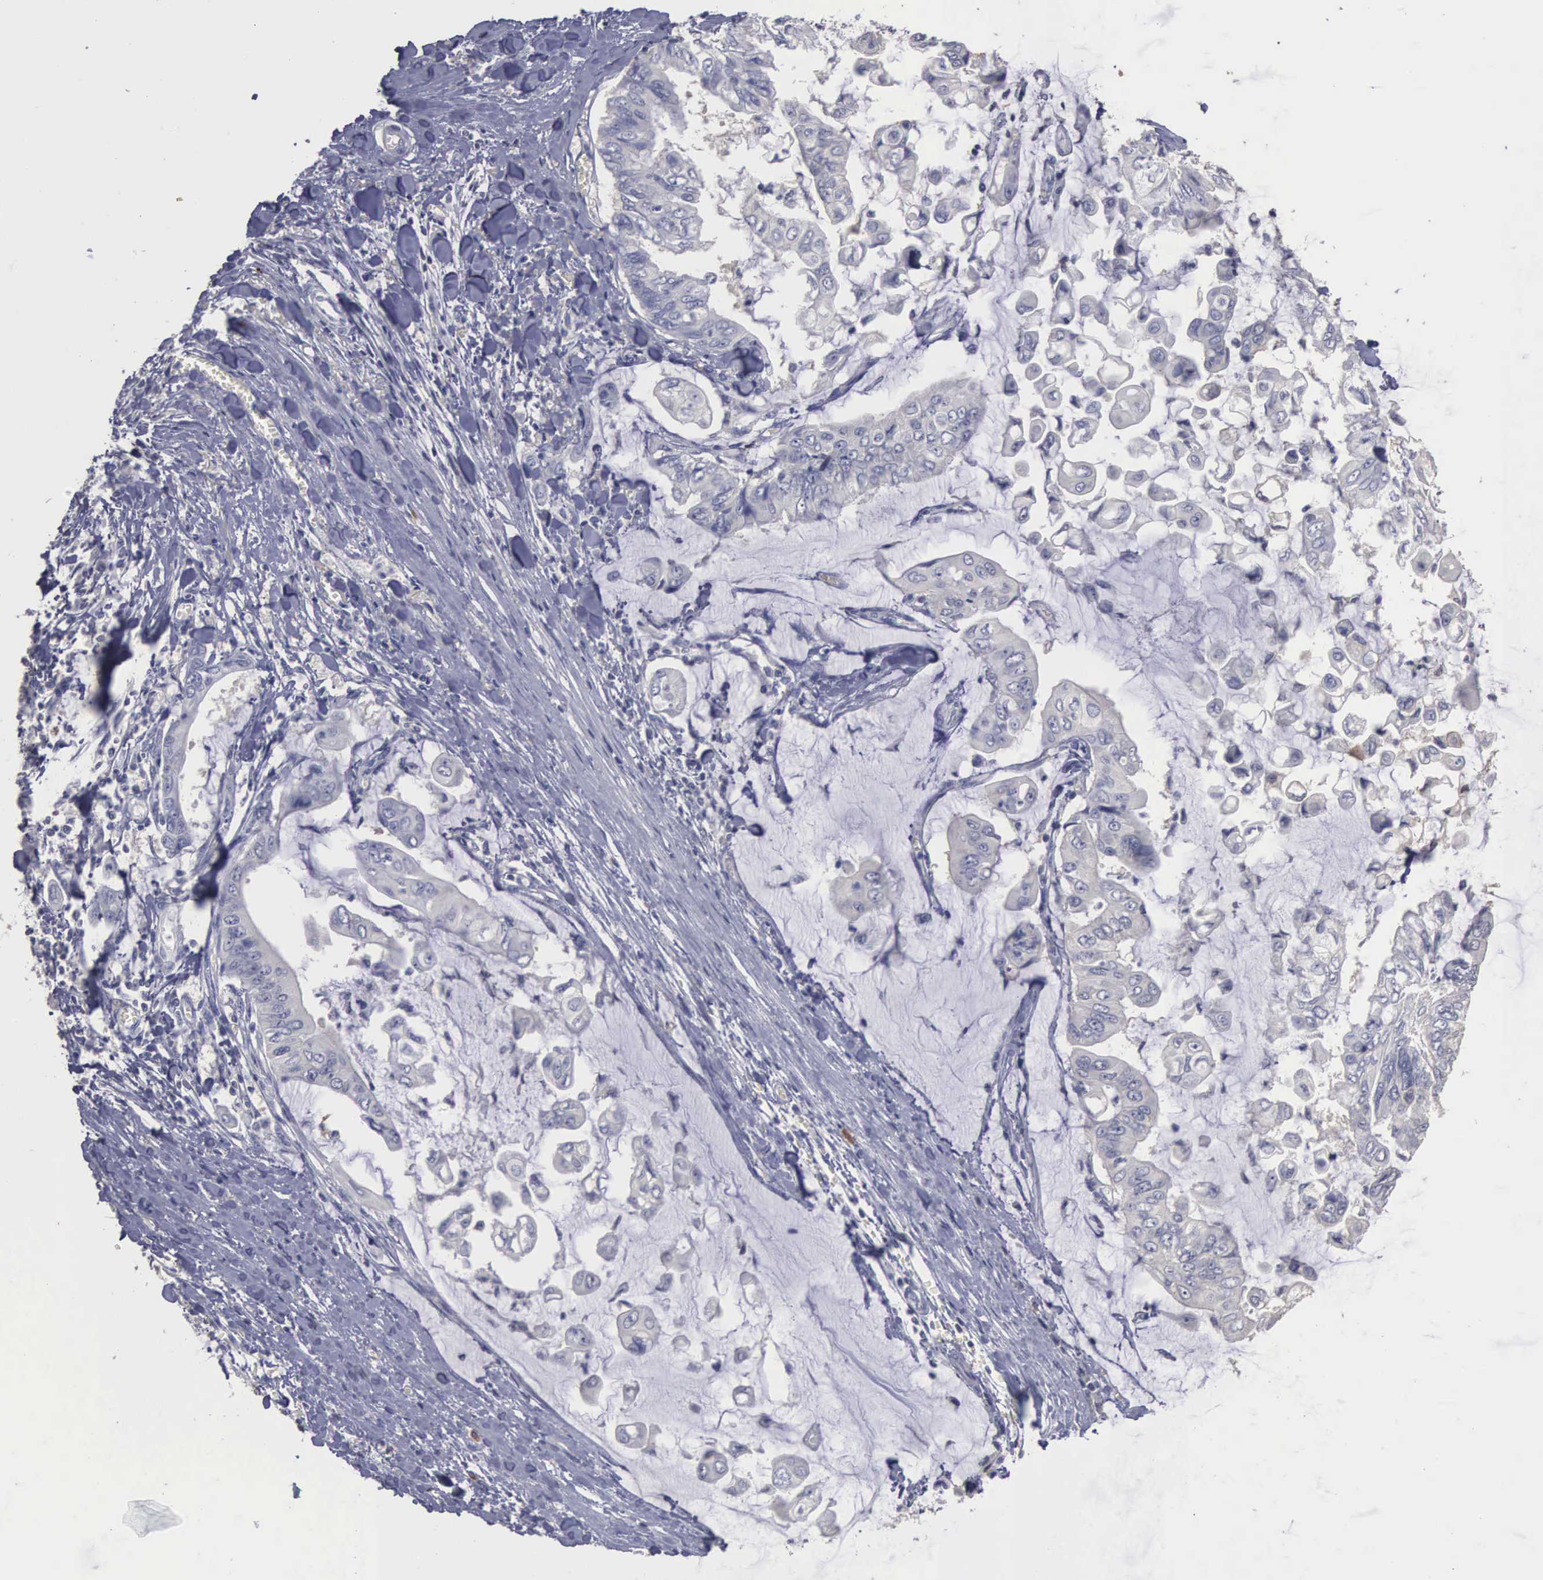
{"staining": {"intensity": "negative", "quantity": "none", "location": "none"}, "tissue": "stomach cancer", "cell_type": "Tumor cells", "image_type": "cancer", "snomed": [{"axis": "morphology", "description": "Adenocarcinoma, NOS"}, {"axis": "topography", "description": "Stomach, upper"}], "caption": "High power microscopy histopathology image of an immunohistochemistry (IHC) photomicrograph of stomach cancer, revealing no significant positivity in tumor cells. The staining is performed using DAB (3,3'-diaminobenzidine) brown chromogen with nuclei counter-stained in using hematoxylin.", "gene": "ENO3", "patient": {"sex": "male", "age": 80}}